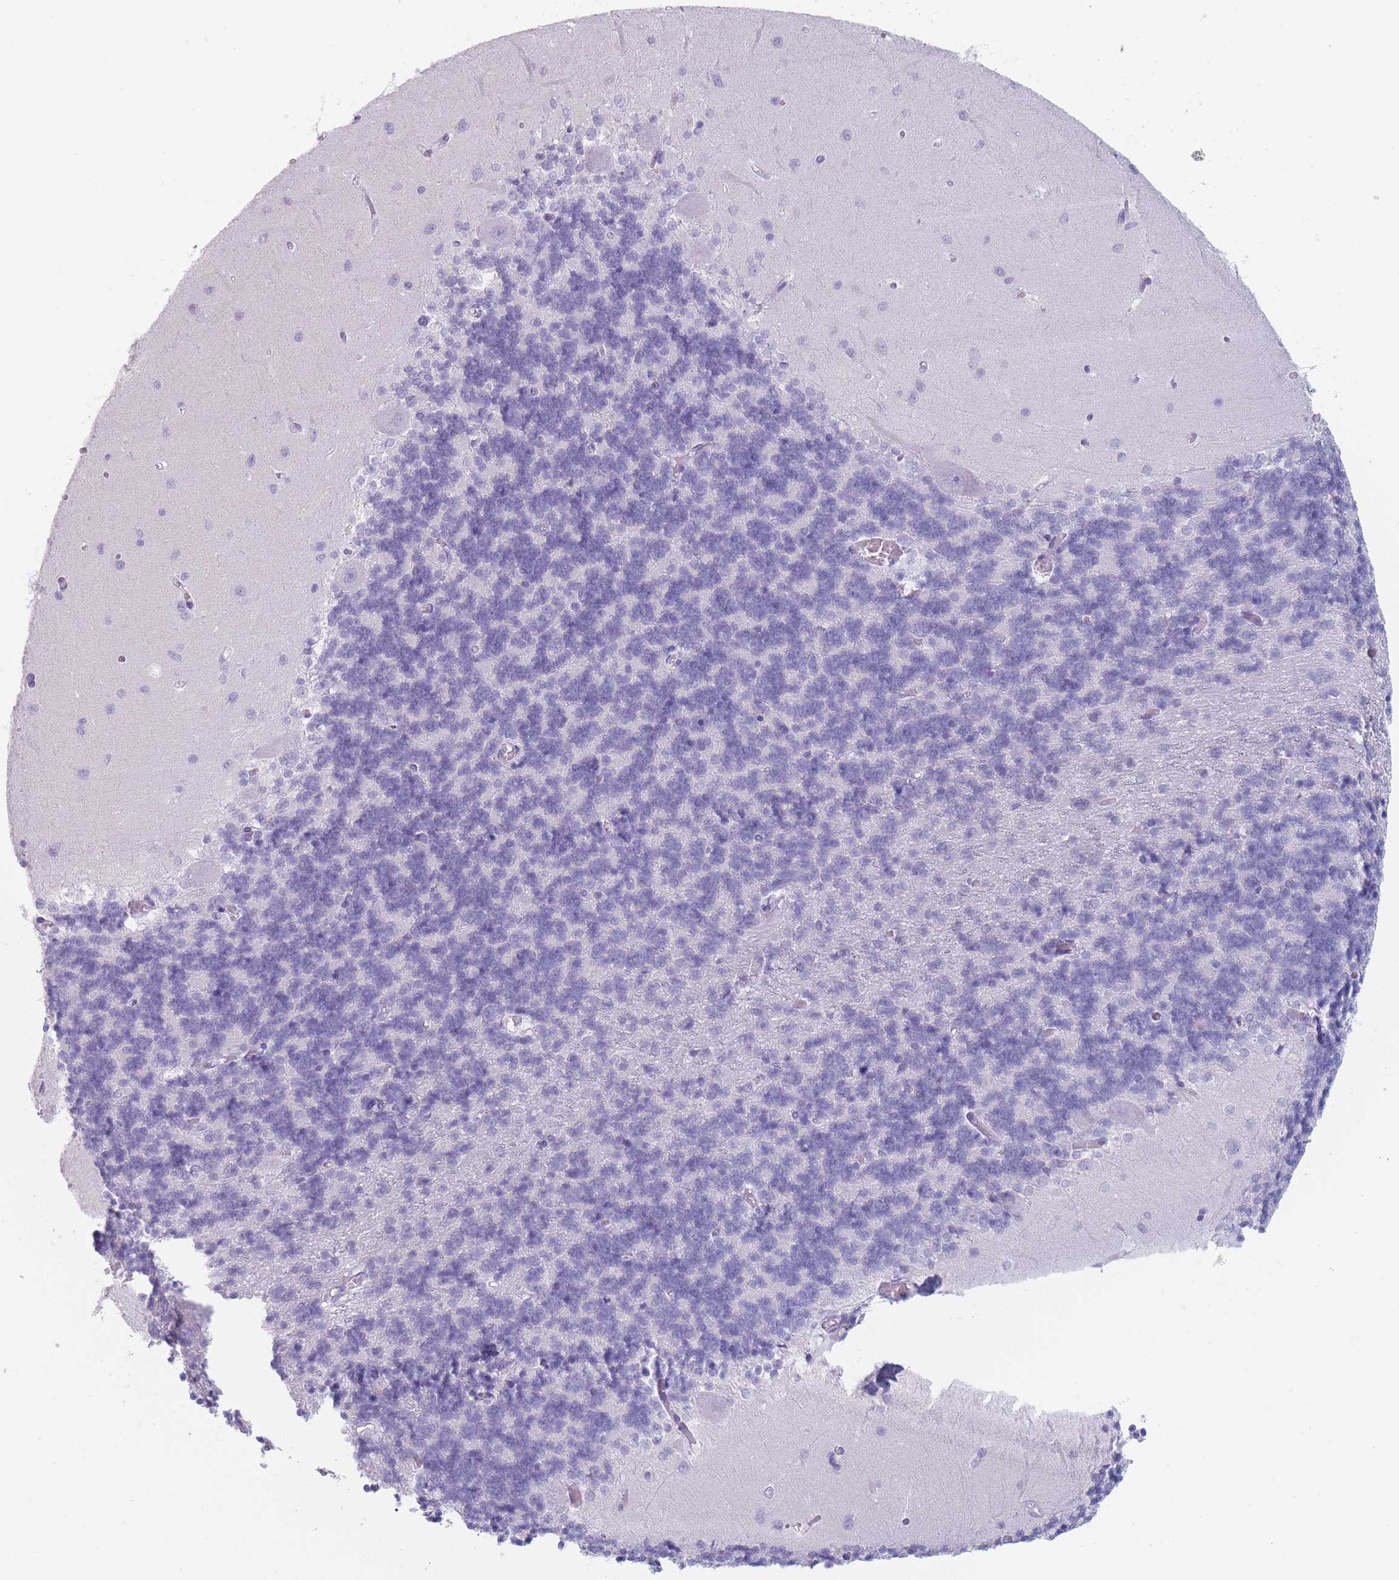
{"staining": {"intensity": "negative", "quantity": "none", "location": "none"}, "tissue": "cerebellum", "cell_type": "Cells in granular layer", "image_type": "normal", "snomed": [{"axis": "morphology", "description": "Normal tissue, NOS"}, {"axis": "topography", "description": "Cerebellum"}], "caption": "Immunohistochemistry image of benign cerebellum stained for a protein (brown), which reveals no staining in cells in granular layer.", "gene": "GPR12", "patient": {"sex": "male", "age": 37}}